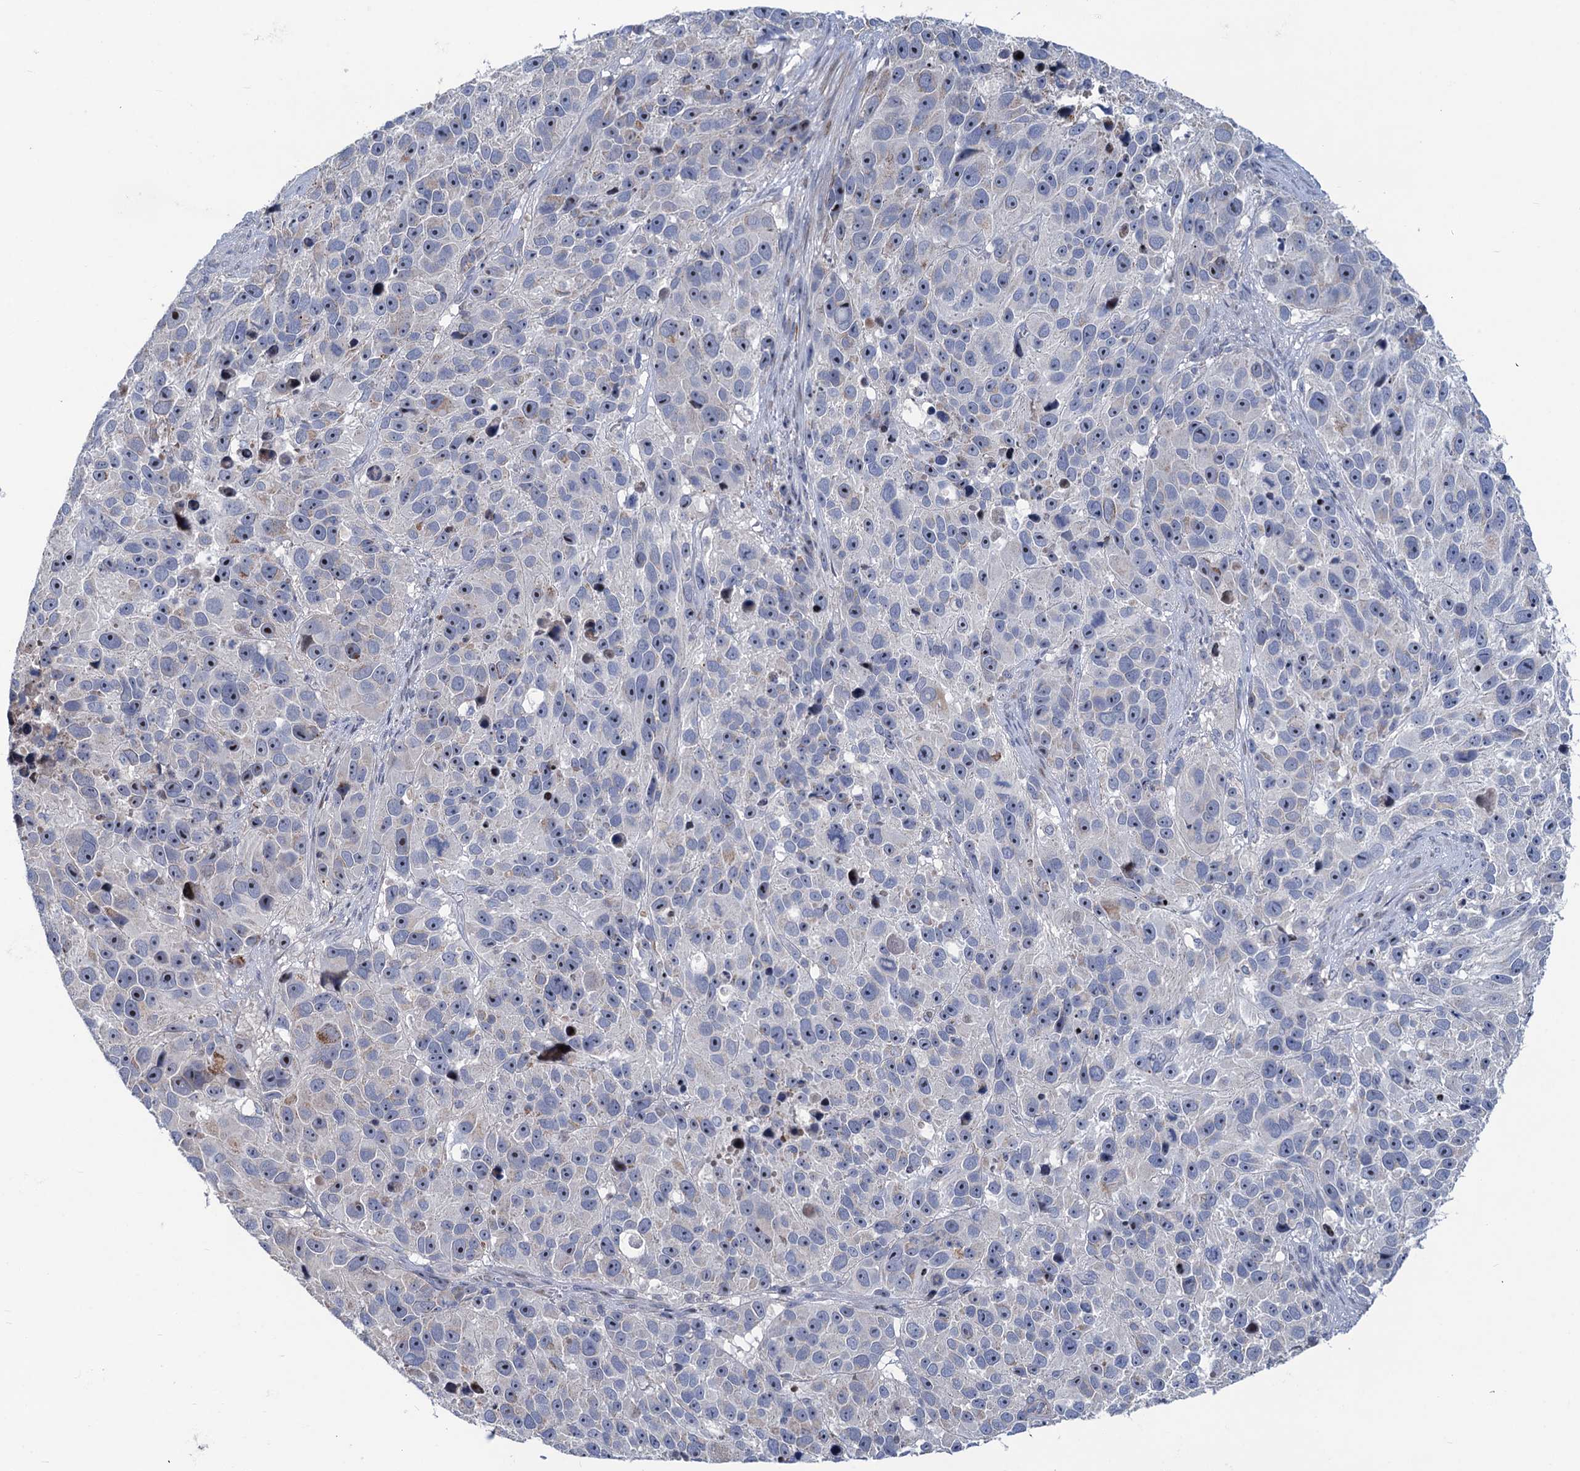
{"staining": {"intensity": "negative", "quantity": "none", "location": "none"}, "tissue": "melanoma", "cell_type": "Tumor cells", "image_type": "cancer", "snomed": [{"axis": "morphology", "description": "Malignant melanoma, NOS"}, {"axis": "topography", "description": "Skin"}], "caption": "An immunohistochemistry photomicrograph of malignant melanoma is shown. There is no staining in tumor cells of malignant melanoma.", "gene": "ESYT3", "patient": {"sex": "male", "age": 84}}